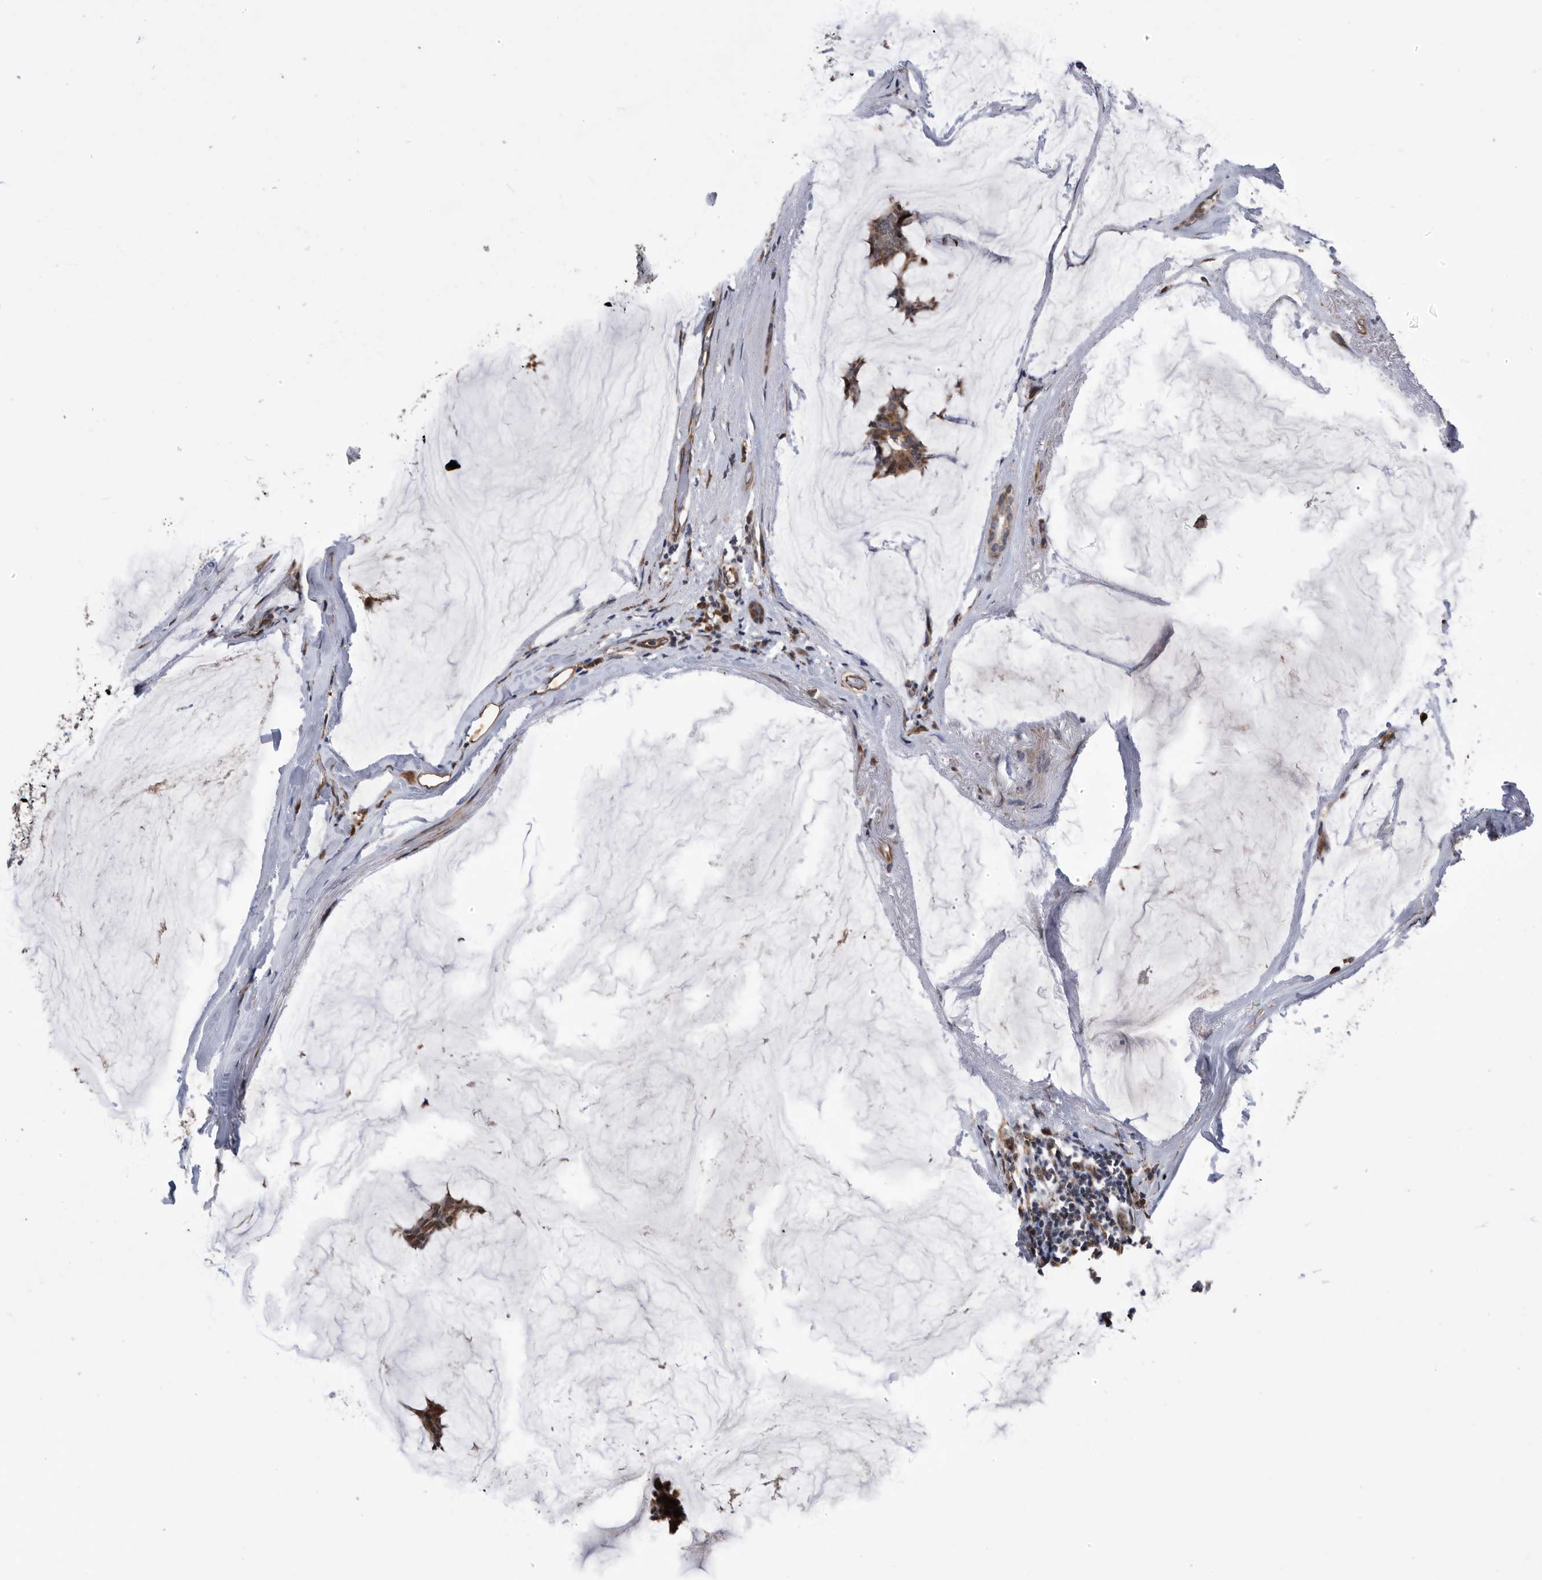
{"staining": {"intensity": "moderate", "quantity": ">75%", "location": "cytoplasmic/membranous"}, "tissue": "breast cancer", "cell_type": "Tumor cells", "image_type": "cancer", "snomed": [{"axis": "morphology", "description": "Duct carcinoma"}, {"axis": "topography", "description": "Breast"}], "caption": "A histopathology image of human breast intraductal carcinoma stained for a protein shows moderate cytoplasmic/membranous brown staining in tumor cells.", "gene": "SERINC2", "patient": {"sex": "female", "age": 93}}